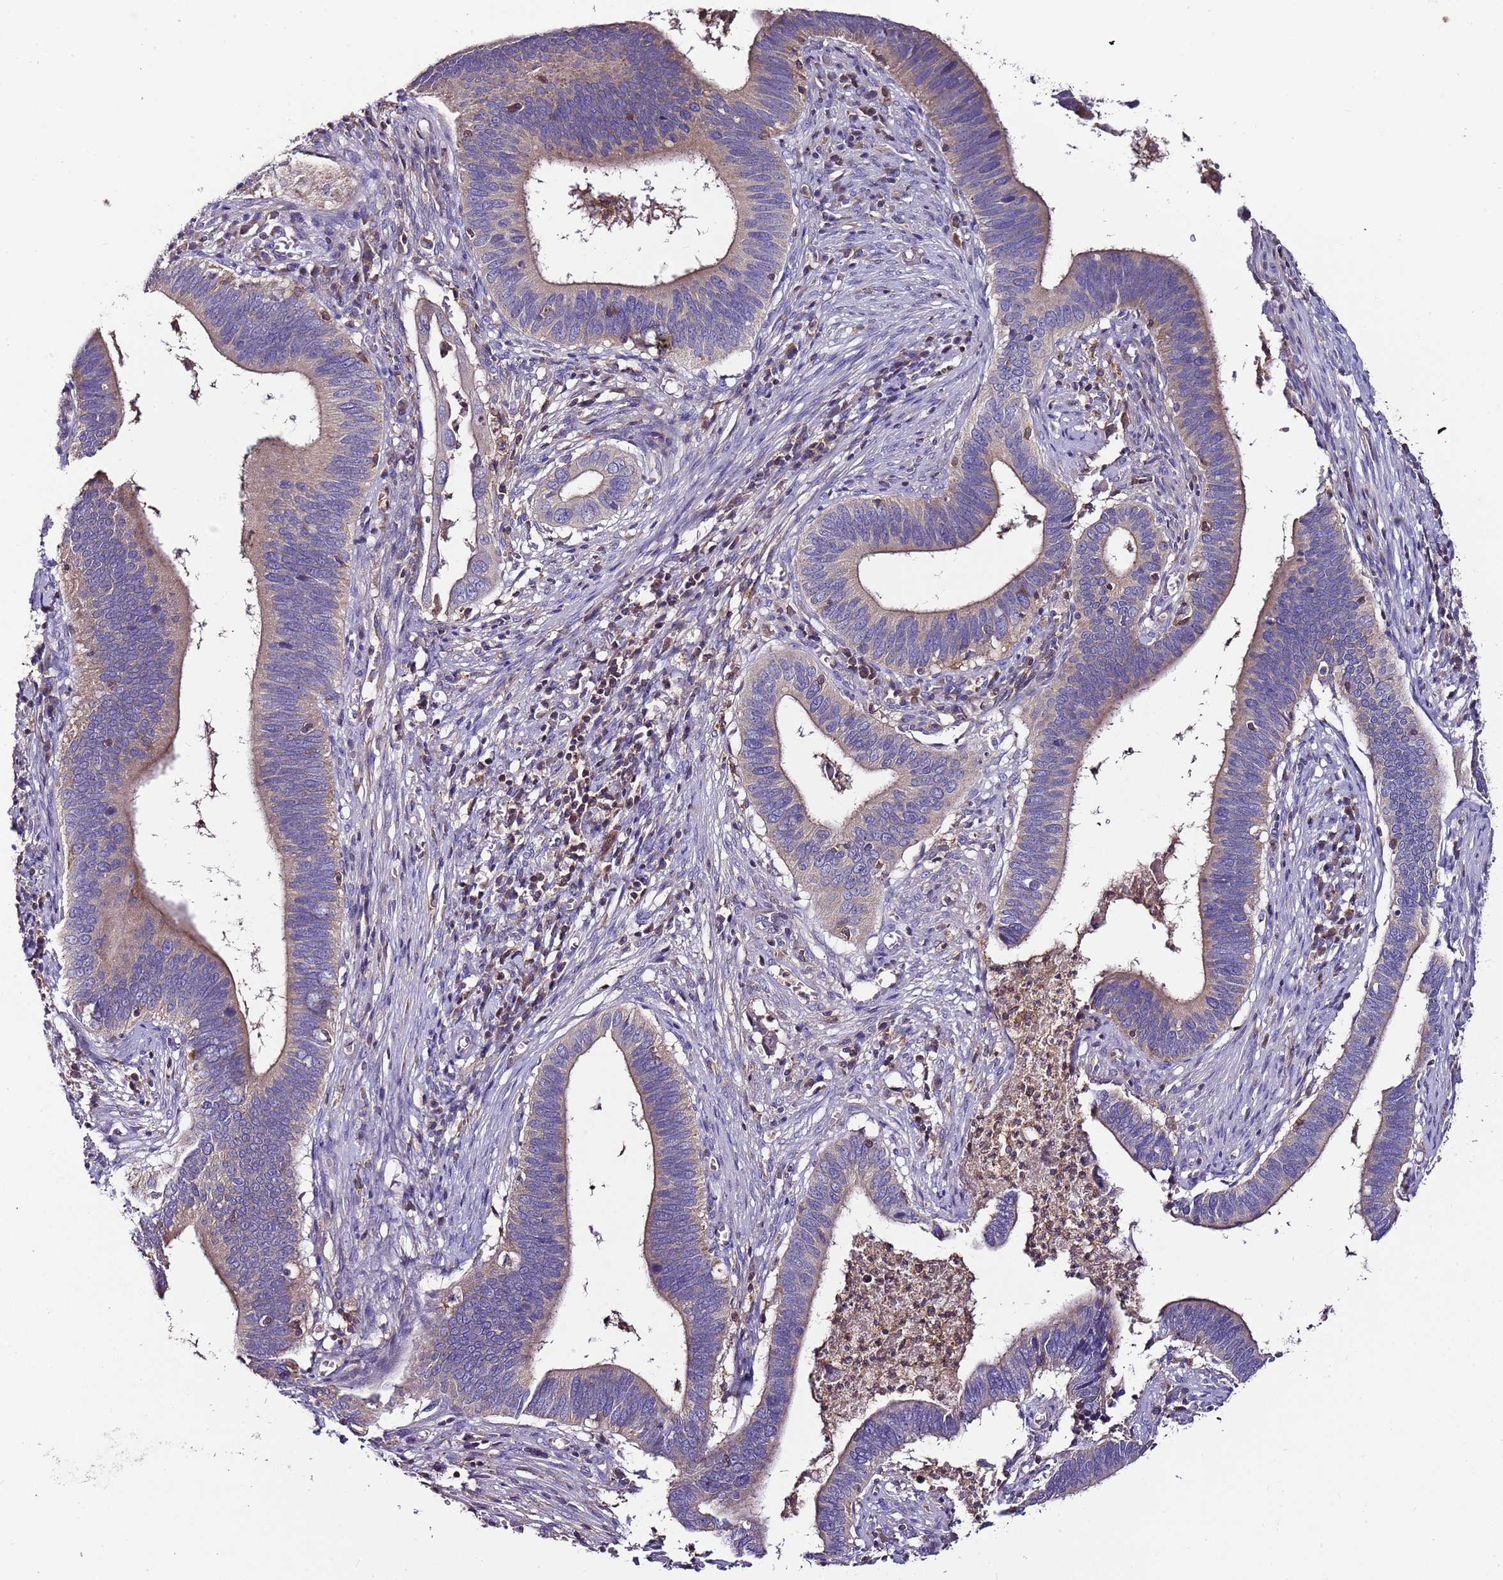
{"staining": {"intensity": "weak", "quantity": "25%-75%", "location": "cytoplasmic/membranous"}, "tissue": "cervical cancer", "cell_type": "Tumor cells", "image_type": "cancer", "snomed": [{"axis": "morphology", "description": "Adenocarcinoma, NOS"}, {"axis": "topography", "description": "Cervix"}], "caption": "Cervical cancer tissue displays weak cytoplasmic/membranous expression in about 25%-75% of tumor cells (brown staining indicates protein expression, while blue staining denotes nuclei).", "gene": "IGIP", "patient": {"sex": "female", "age": 42}}